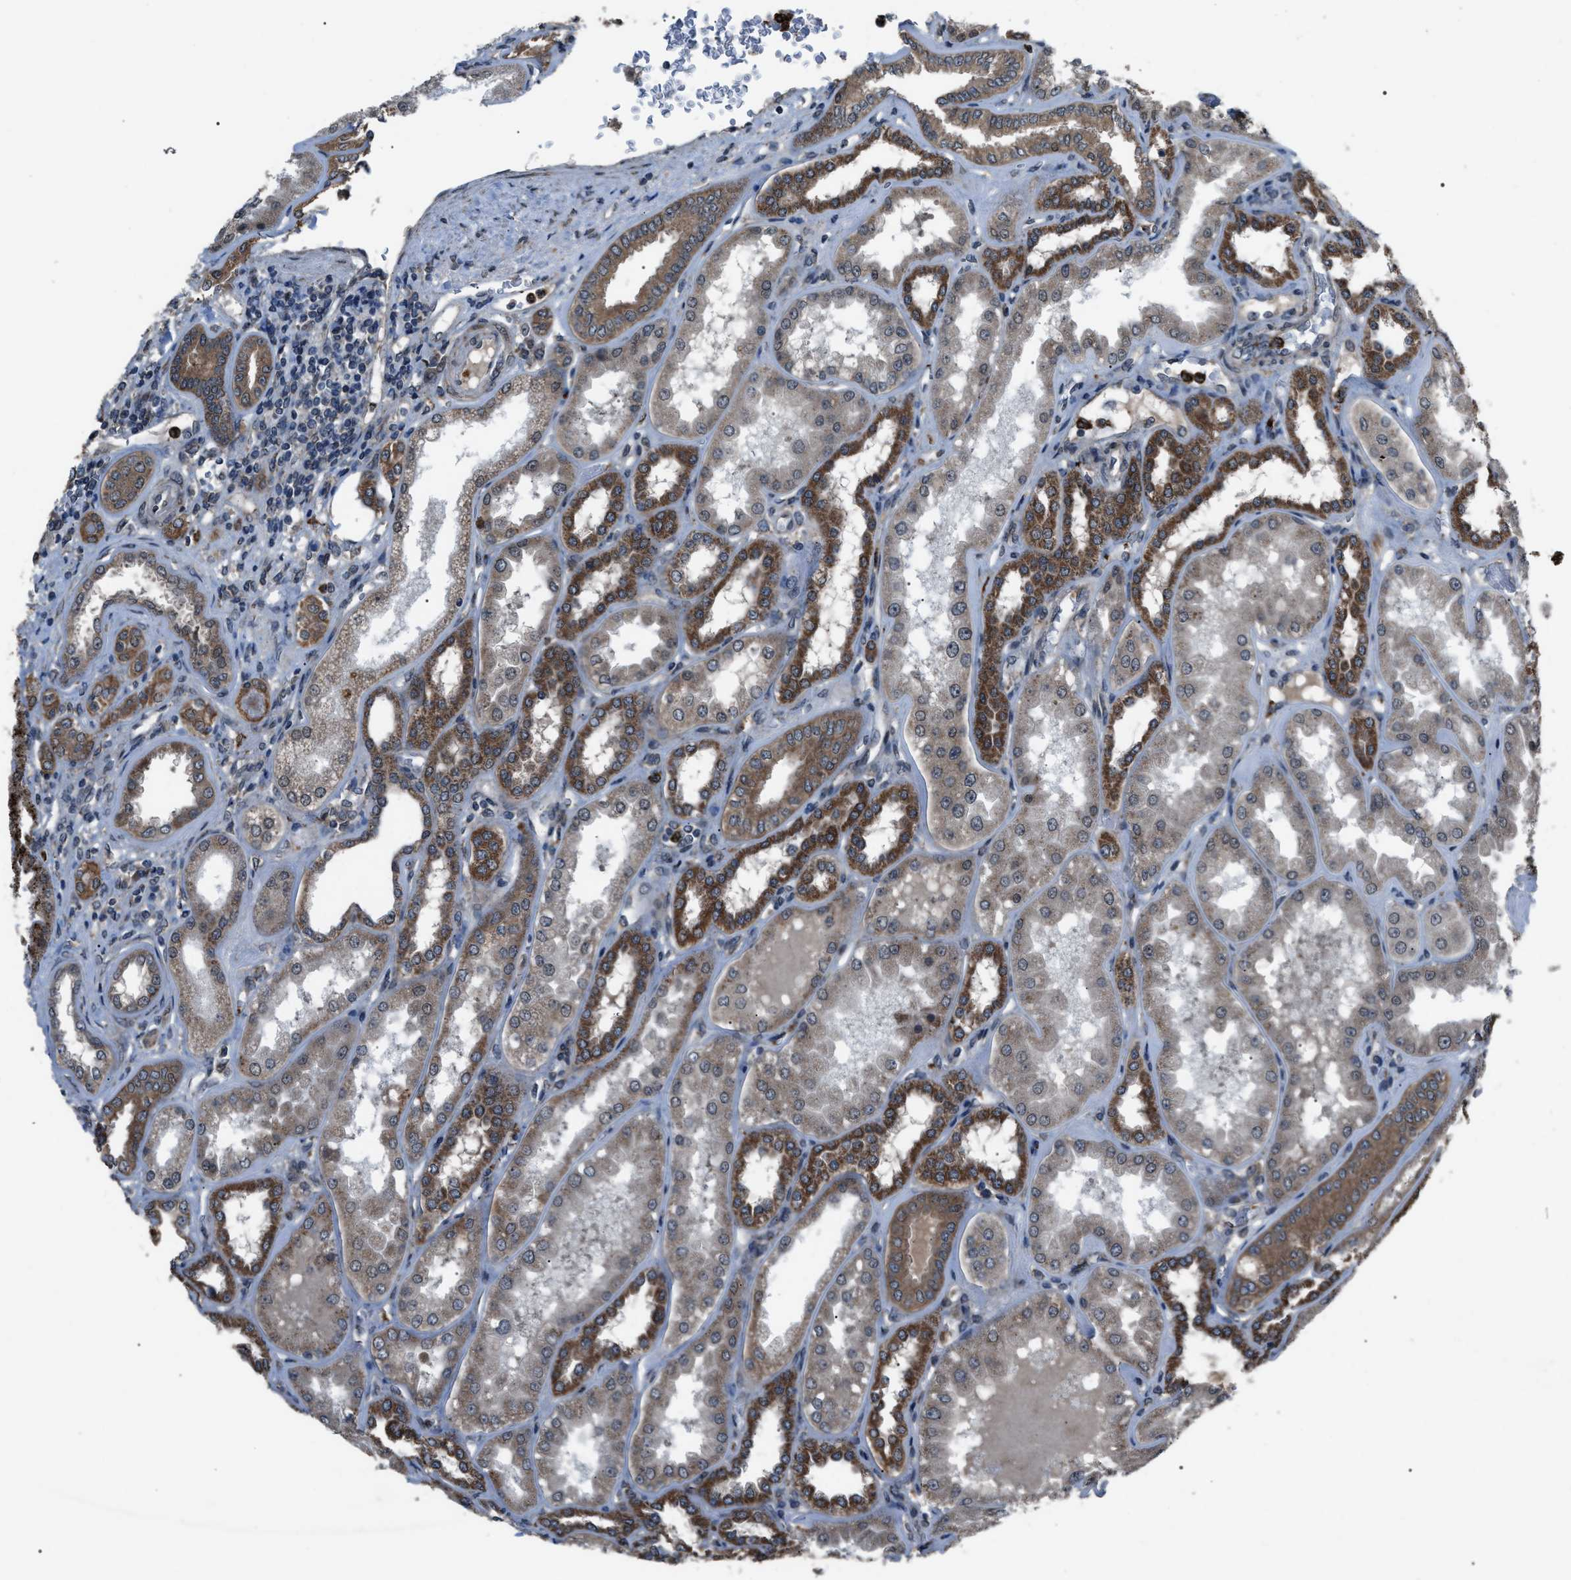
{"staining": {"intensity": "moderate", "quantity": "25%-75%", "location": "cytoplasmic/membranous,nuclear"}, "tissue": "kidney", "cell_type": "Cells in glomeruli", "image_type": "normal", "snomed": [{"axis": "morphology", "description": "Normal tissue, NOS"}, {"axis": "topography", "description": "Kidney"}], "caption": "Moderate cytoplasmic/membranous,nuclear expression is seen in about 25%-75% of cells in glomeruli in normal kidney.", "gene": "ZFAND2A", "patient": {"sex": "female", "age": 56}}